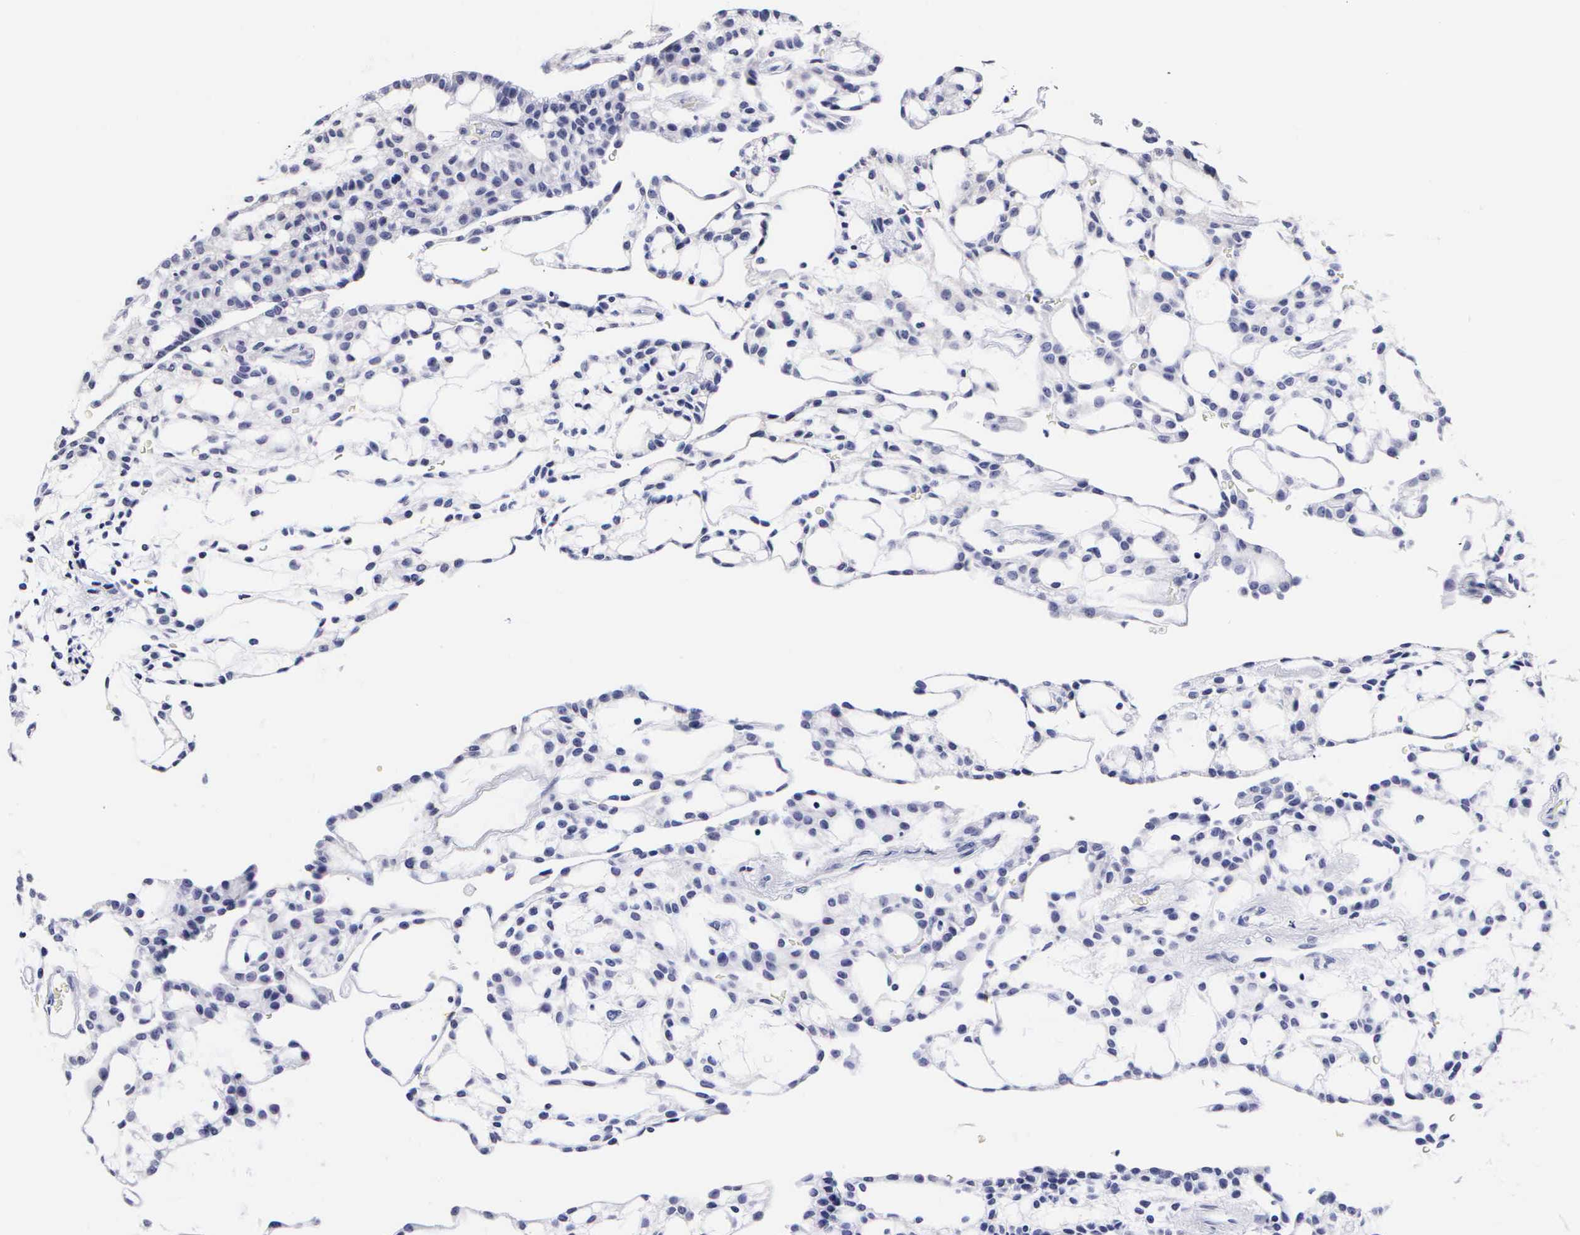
{"staining": {"intensity": "negative", "quantity": "none", "location": "none"}, "tissue": "renal cancer", "cell_type": "Tumor cells", "image_type": "cancer", "snomed": [{"axis": "morphology", "description": "Adenocarcinoma, NOS"}, {"axis": "topography", "description": "Kidney"}], "caption": "Tumor cells are negative for protein expression in human renal cancer. (Immunohistochemistry, brightfield microscopy, high magnification).", "gene": "RNASE6", "patient": {"sex": "male", "age": 63}}